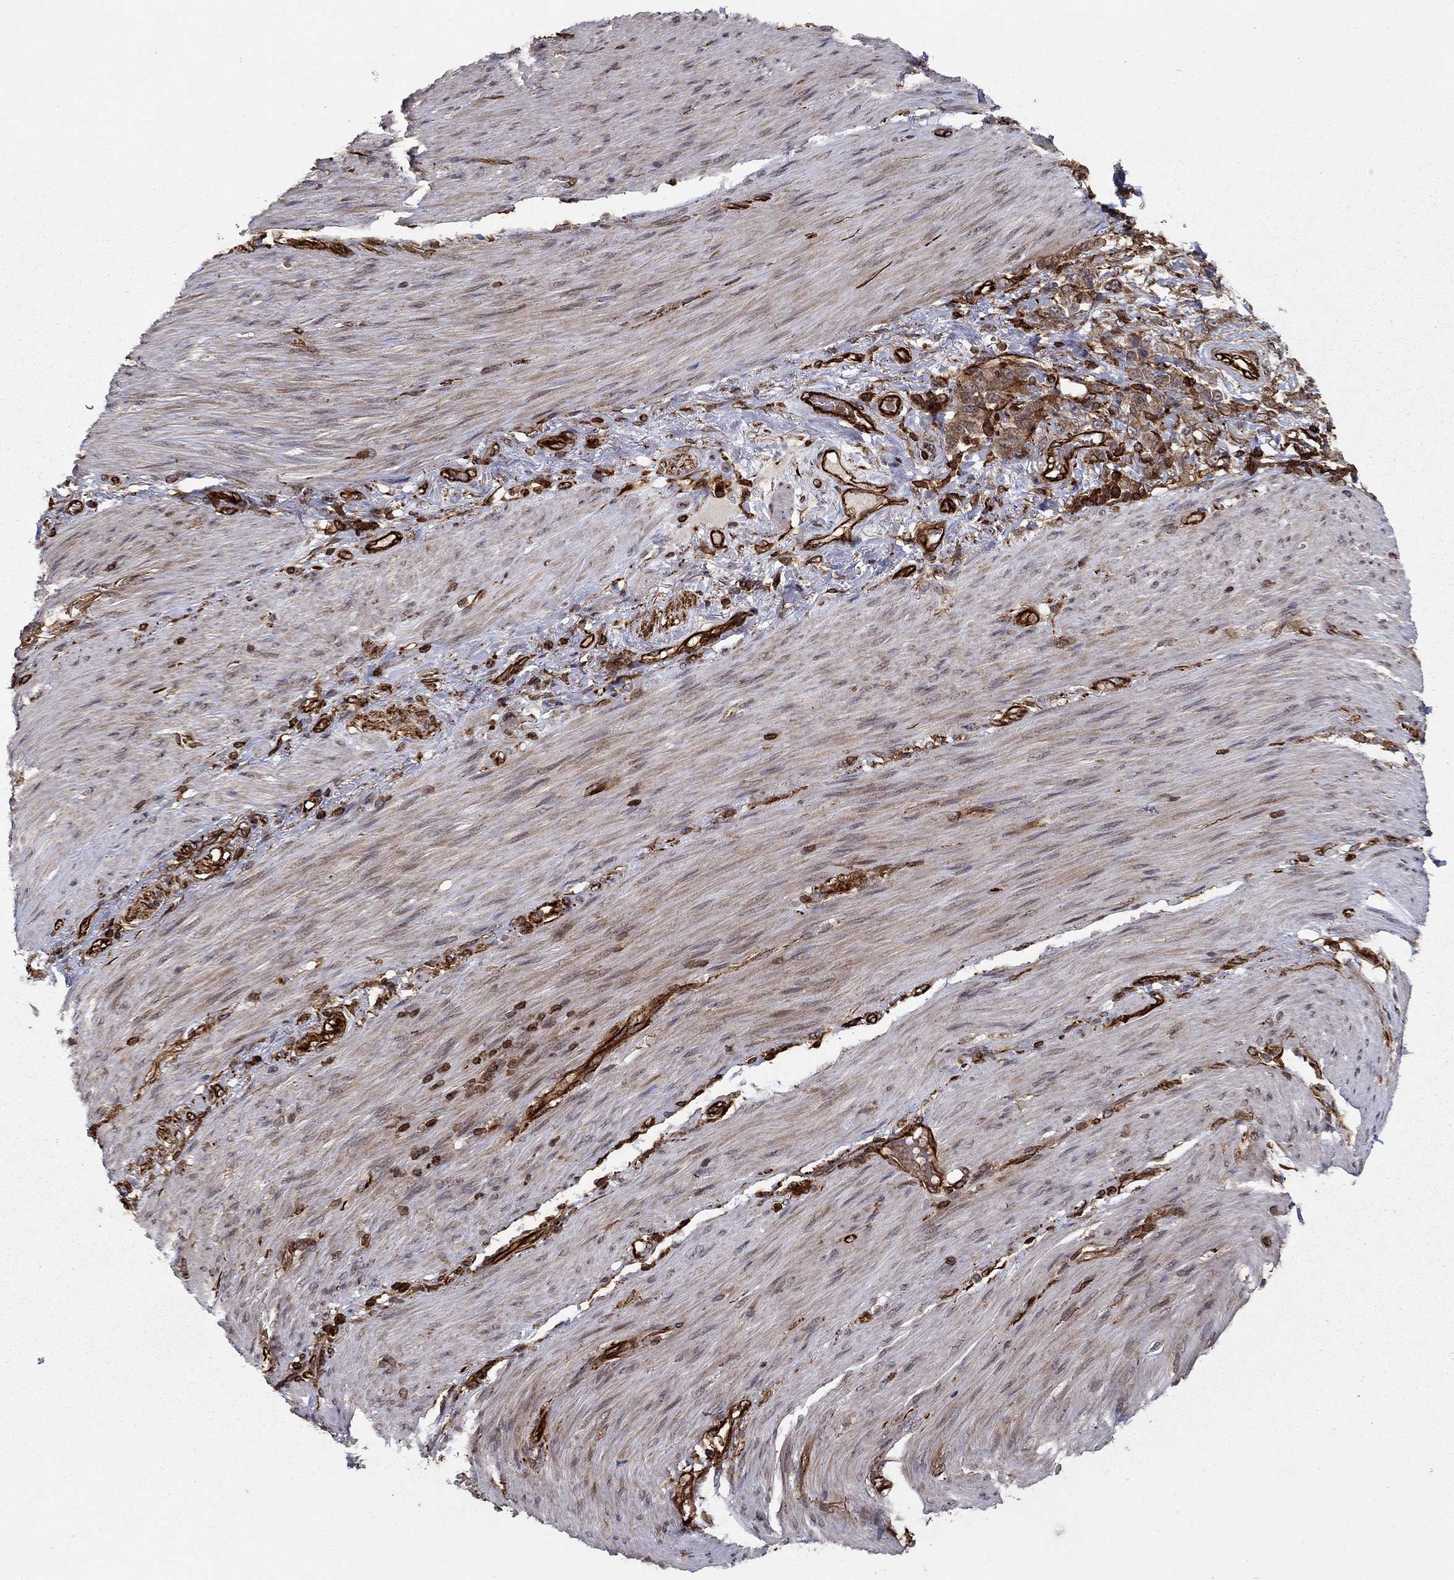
{"staining": {"intensity": "moderate", "quantity": "25%-75%", "location": "cytoplasmic/membranous"}, "tissue": "stomach cancer", "cell_type": "Tumor cells", "image_type": "cancer", "snomed": [{"axis": "morphology", "description": "Normal tissue, NOS"}, {"axis": "morphology", "description": "Adenocarcinoma, NOS"}, {"axis": "topography", "description": "Stomach"}], "caption": "A brown stain highlights moderate cytoplasmic/membranous staining of a protein in stomach cancer (adenocarcinoma) tumor cells. (Stains: DAB in brown, nuclei in blue, Microscopy: brightfield microscopy at high magnification).", "gene": "ADM", "patient": {"sex": "female", "age": 79}}